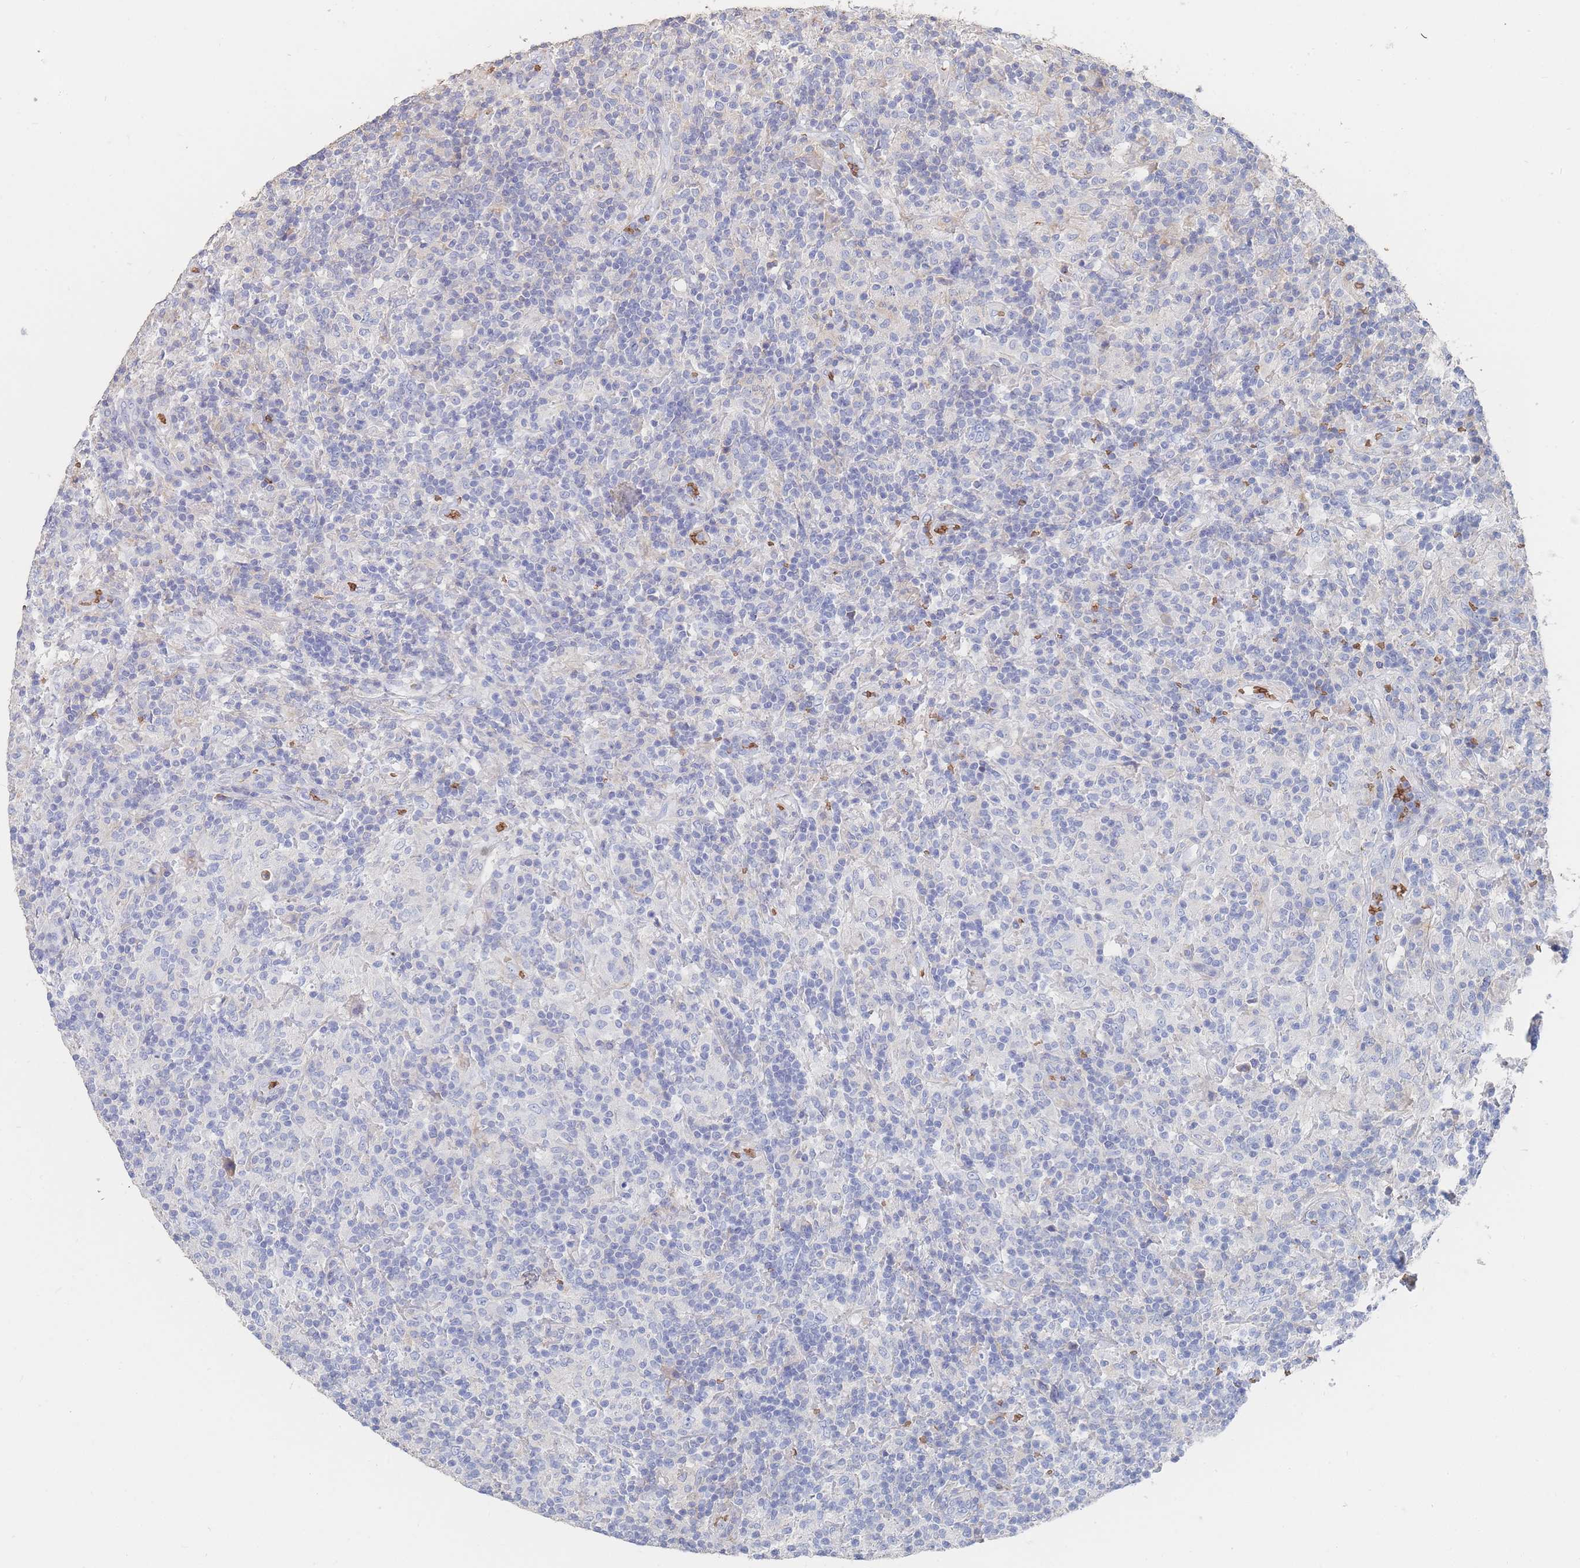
{"staining": {"intensity": "negative", "quantity": "none", "location": "none"}, "tissue": "lymphoma", "cell_type": "Tumor cells", "image_type": "cancer", "snomed": [{"axis": "morphology", "description": "Hodgkin's disease, NOS"}, {"axis": "topography", "description": "Lymph node"}], "caption": "Immunohistochemistry histopathology image of human Hodgkin's disease stained for a protein (brown), which shows no staining in tumor cells.", "gene": "SLC2A1", "patient": {"sex": "male", "age": 70}}